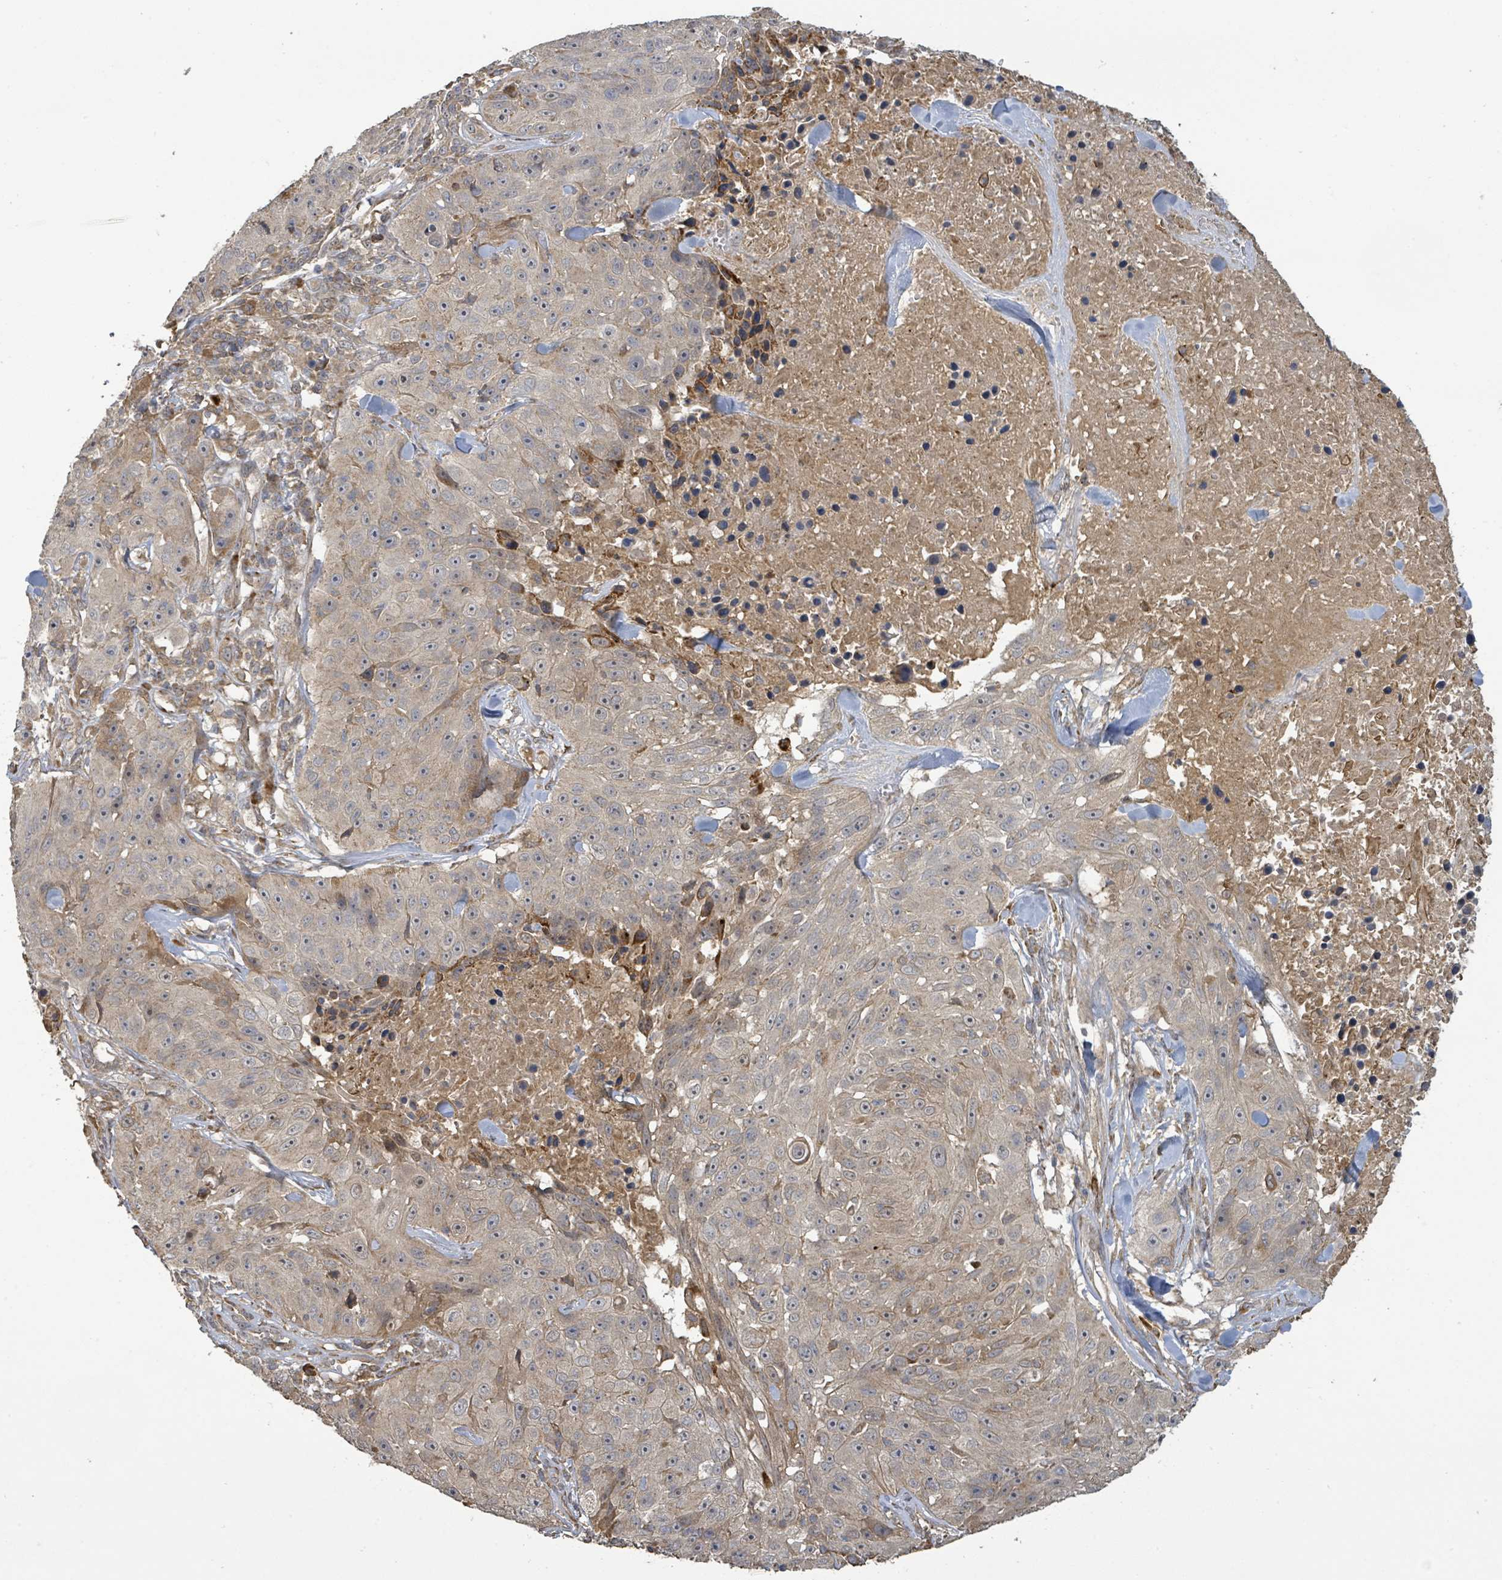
{"staining": {"intensity": "moderate", "quantity": "<25%", "location": "cytoplasmic/membranous"}, "tissue": "skin cancer", "cell_type": "Tumor cells", "image_type": "cancer", "snomed": [{"axis": "morphology", "description": "Squamous cell carcinoma, NOS"}, {"axis": "topography", "description": "Skin"}], "caption": "IHC of human squamous cell carcinoma (skin) shows low levels of moderate cytoplasmic/membranous staining in approximately <25% of tumor cells.", "gene": "STARD4", "patient": {"sex": "female", "age": 87}}